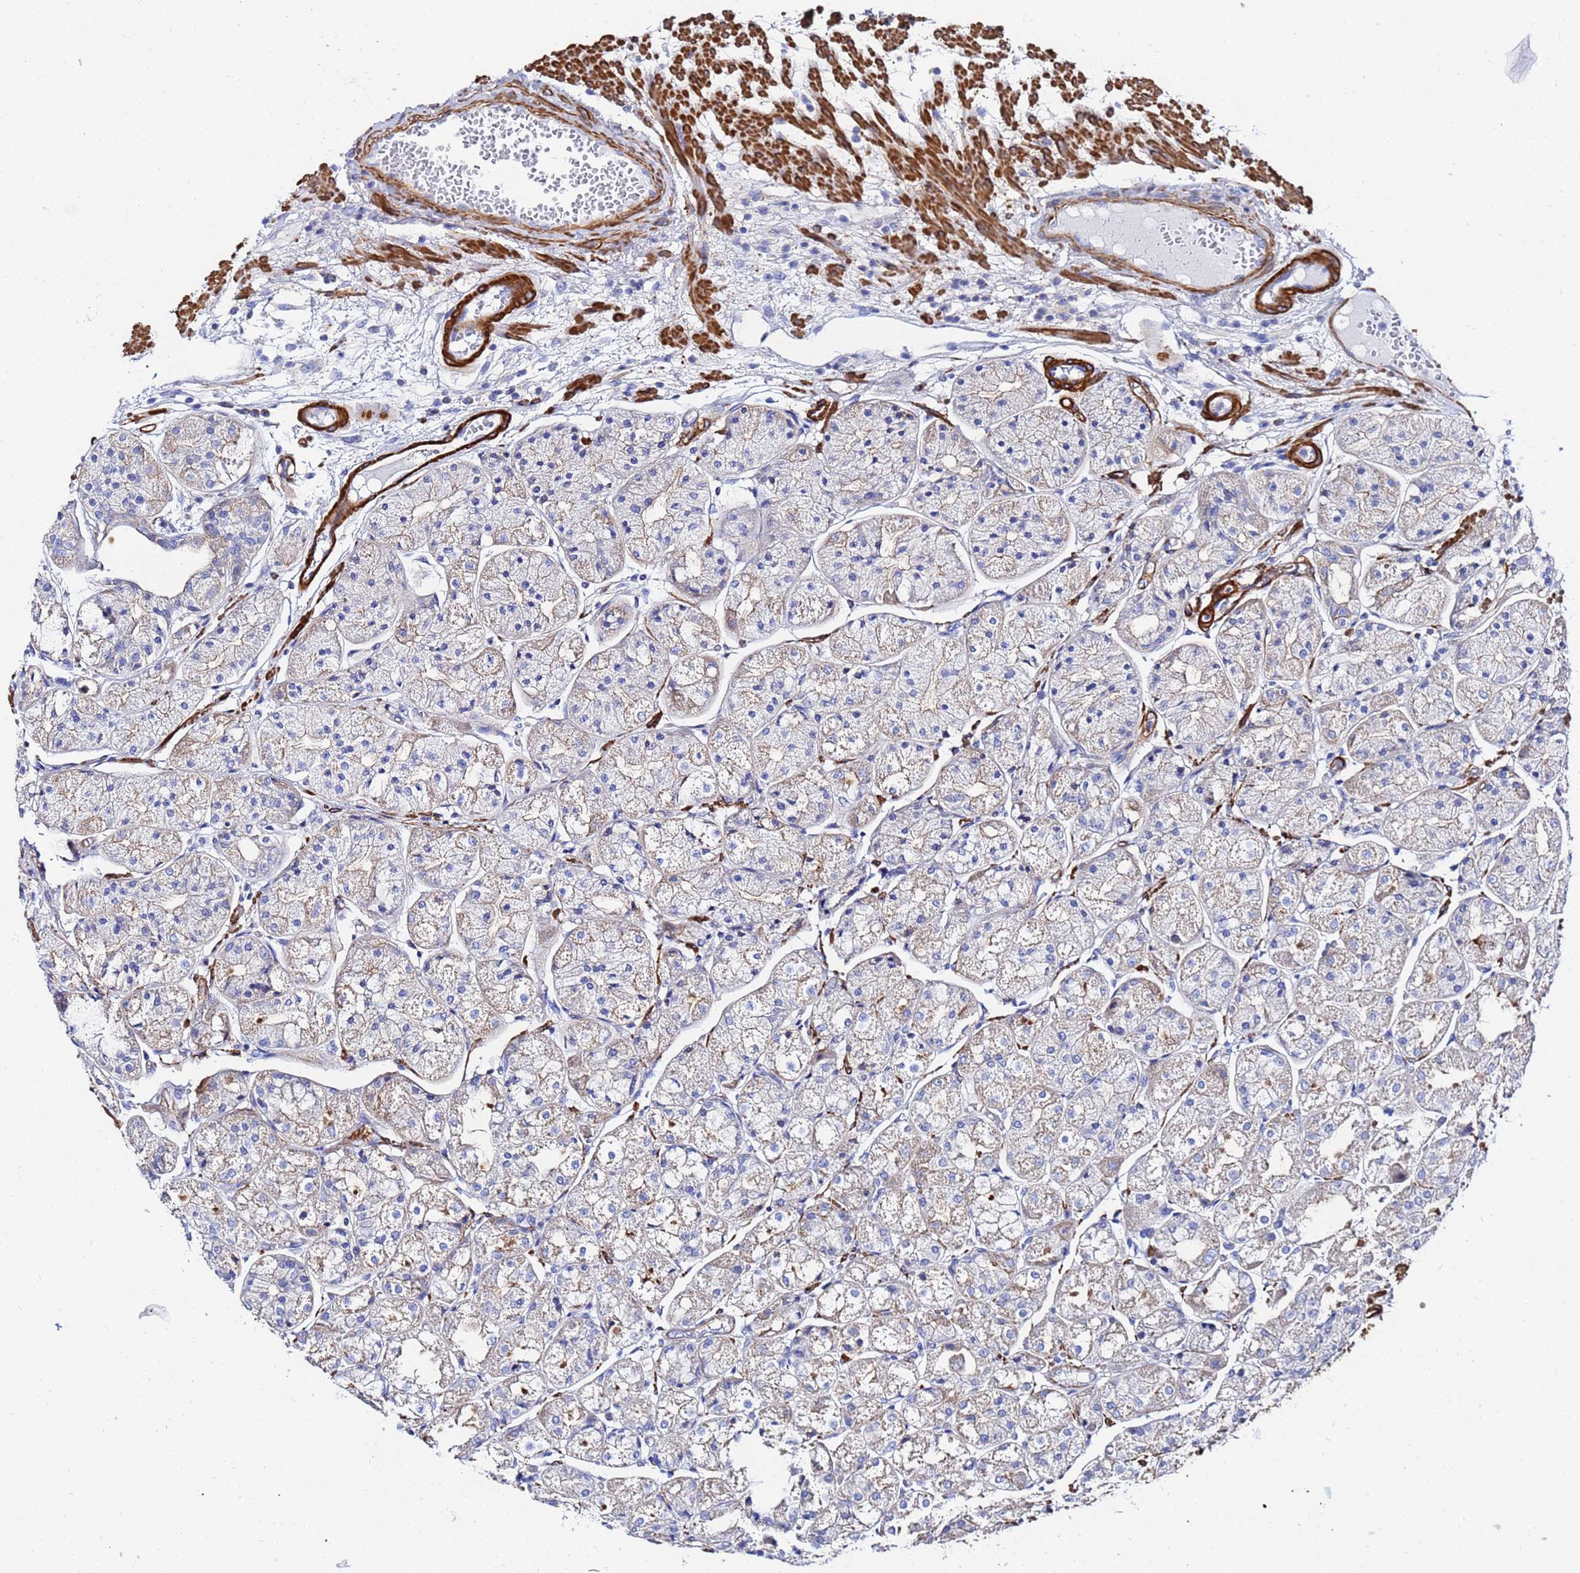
{"staining": {"intensity": "weak", "quantity": "25%-75%", "location": "cytoplasmic/membranous"}, "tissue": "stomach", "cell_type": "Glandular cells", "image_type": "normal", "snomed": [{"axis": "morphology", "description": "Normal tissue, NOS"}, {"axis": "topography", "description": "Stomach, upper"}], "caption": "Immunohistochemical staining of normal human stomach shows low levels of weak cytoplasmic/membranous expression in about 25%-75% of glandular cells. Nuclei are stained in blue.", "gene": "RAB39A", "patient": {"sex": "male", "age": 72}}